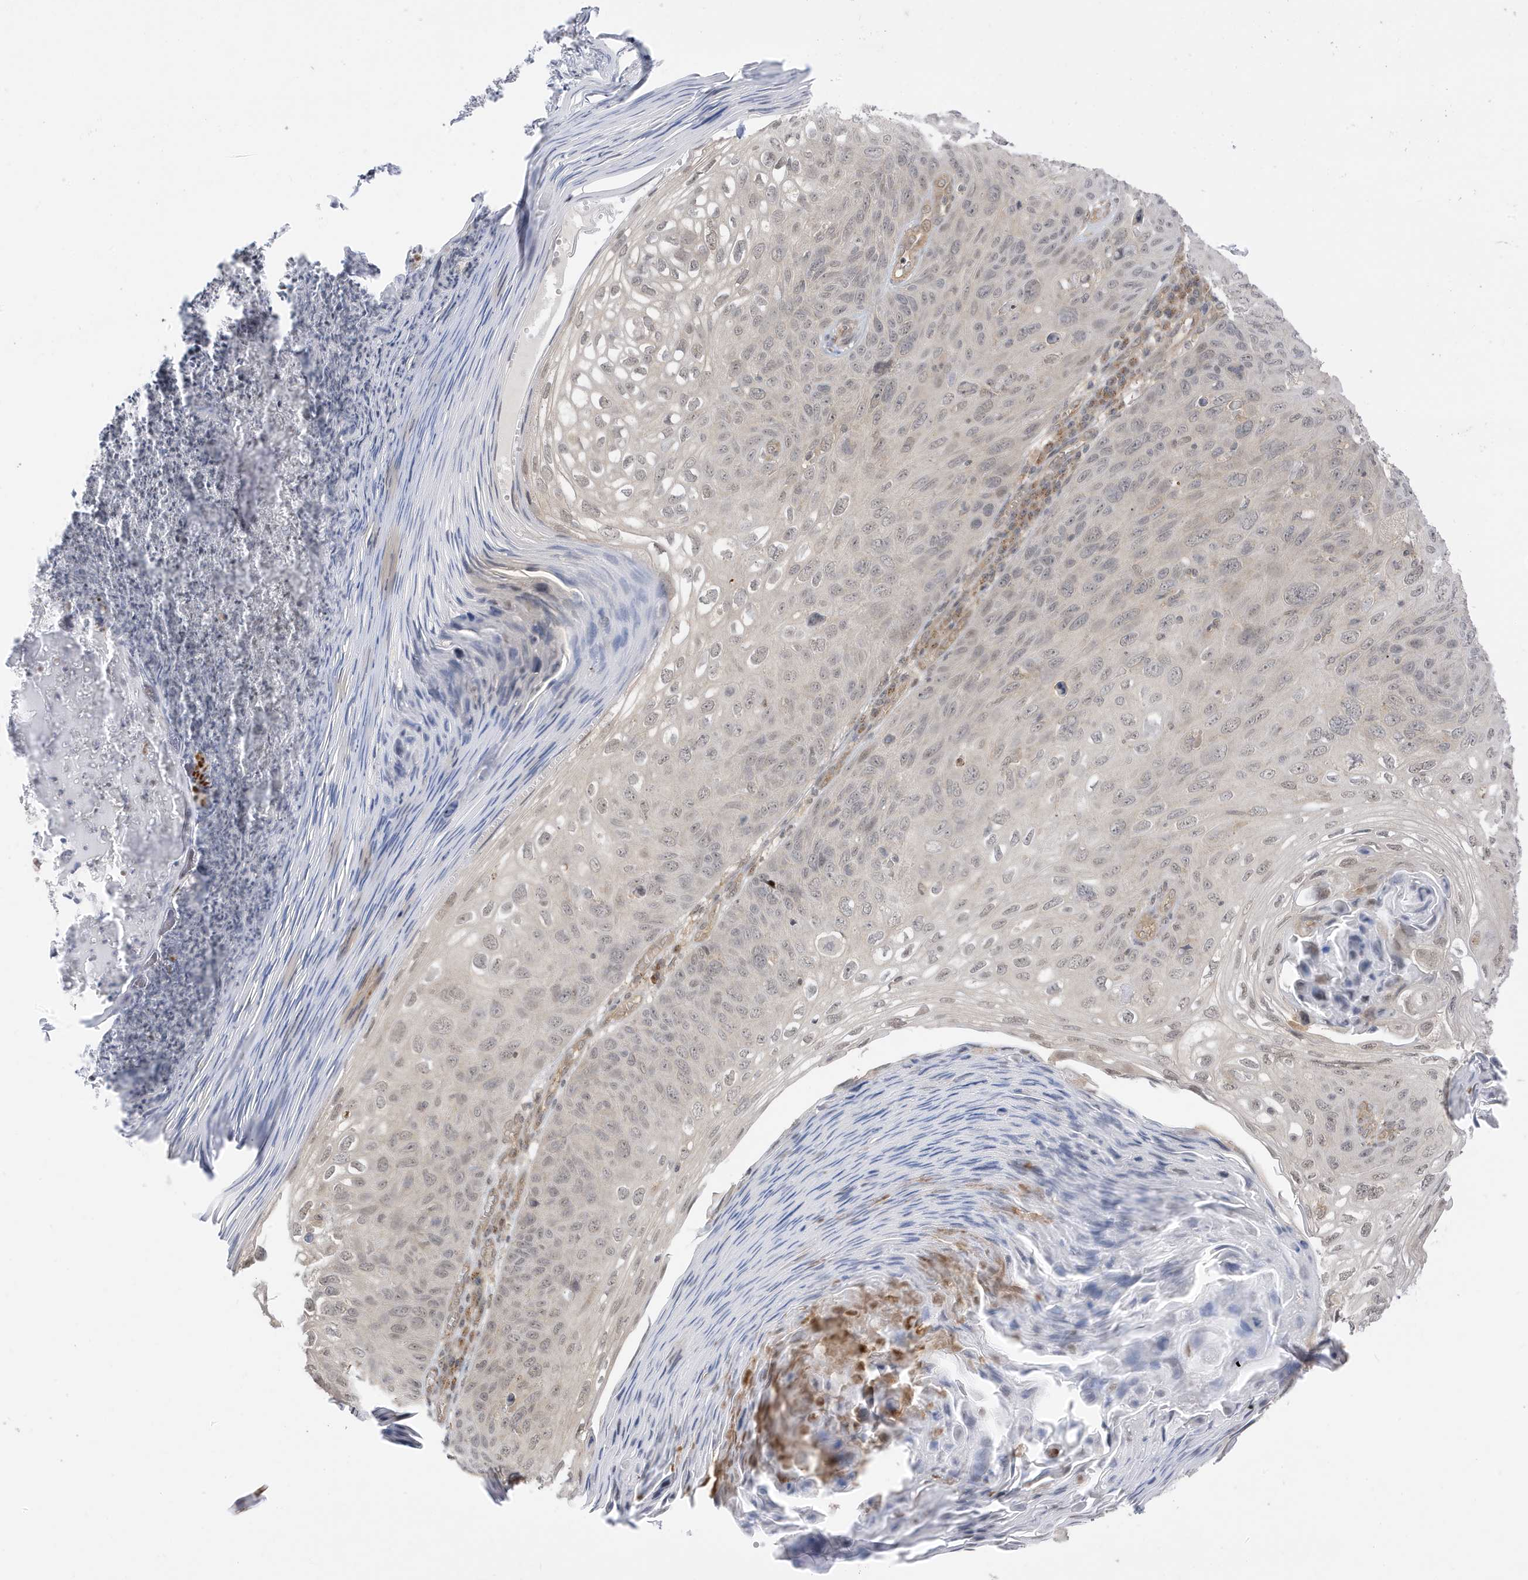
{"staining": {"intensity": "weak", "quantity": ">75%", "location": "nuclear"}, "tissue": "skin cancer", "cell_type": "Tumor cells", "image_type": "cancer", "snomed": [{"axis": "morphology", "description": "Squamous cell carcinoma, NOS"}, {"axis": "topography", "description": "Skin"}], "caption": "Immunohistochemistry (IHC) (DAB) staining of human squamous cell carcinoma (skin) exhibits weak nuclear protein positivity in approximately >75% of tumor cells. The staining was performed using DAB (3,3'-diaminobenzidine) to visualize the protein expression in brown, while the nuclei were stained in blue with hematoxylin (Magnification: 20x).", "gene": "TAB3", "patient": {"sex": "female", "age": 90}}